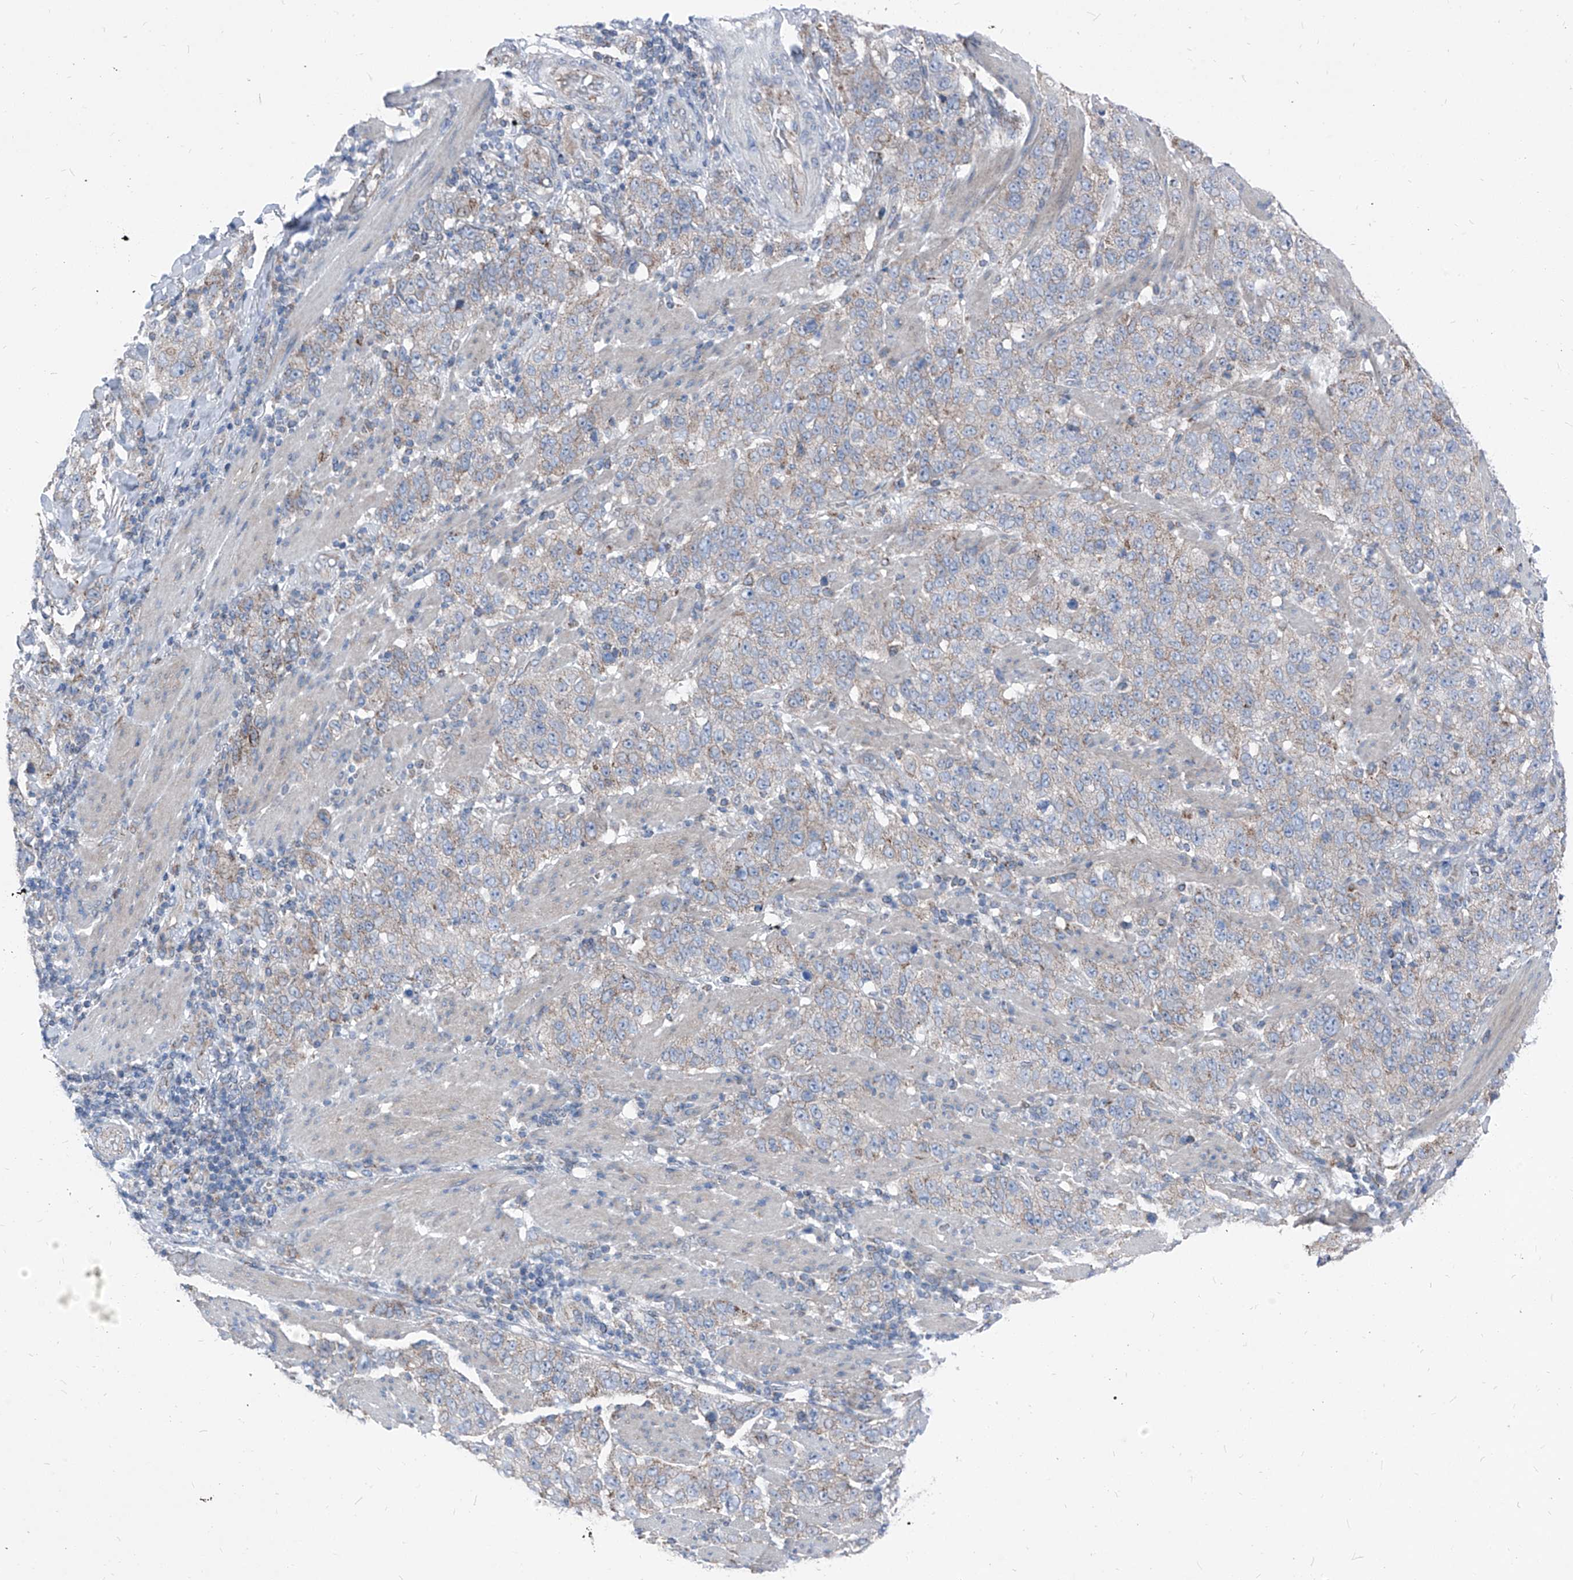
{"staining": {"intensity": "weak", "quantity": "25%-75%", "location": "cytoplasmic/membranous"}, "tissue": "stomach cancer", "cell_type": "Tumor cells", "image_type": "cancer", "snomed": [{"axis": "morphology", "description": "Adenocarcinoma, NOS"}, {"axis": "topography", "description": "Stomach"}], "caption": "Protein analysis of adenocarcinoma (stomach) tissue demonstrates weak cytoplasmic/membranous expression in approximately 25%-75% of tumor cells.", "gene": "AGPS", "patient": {"sex": "male", "age": 48}}